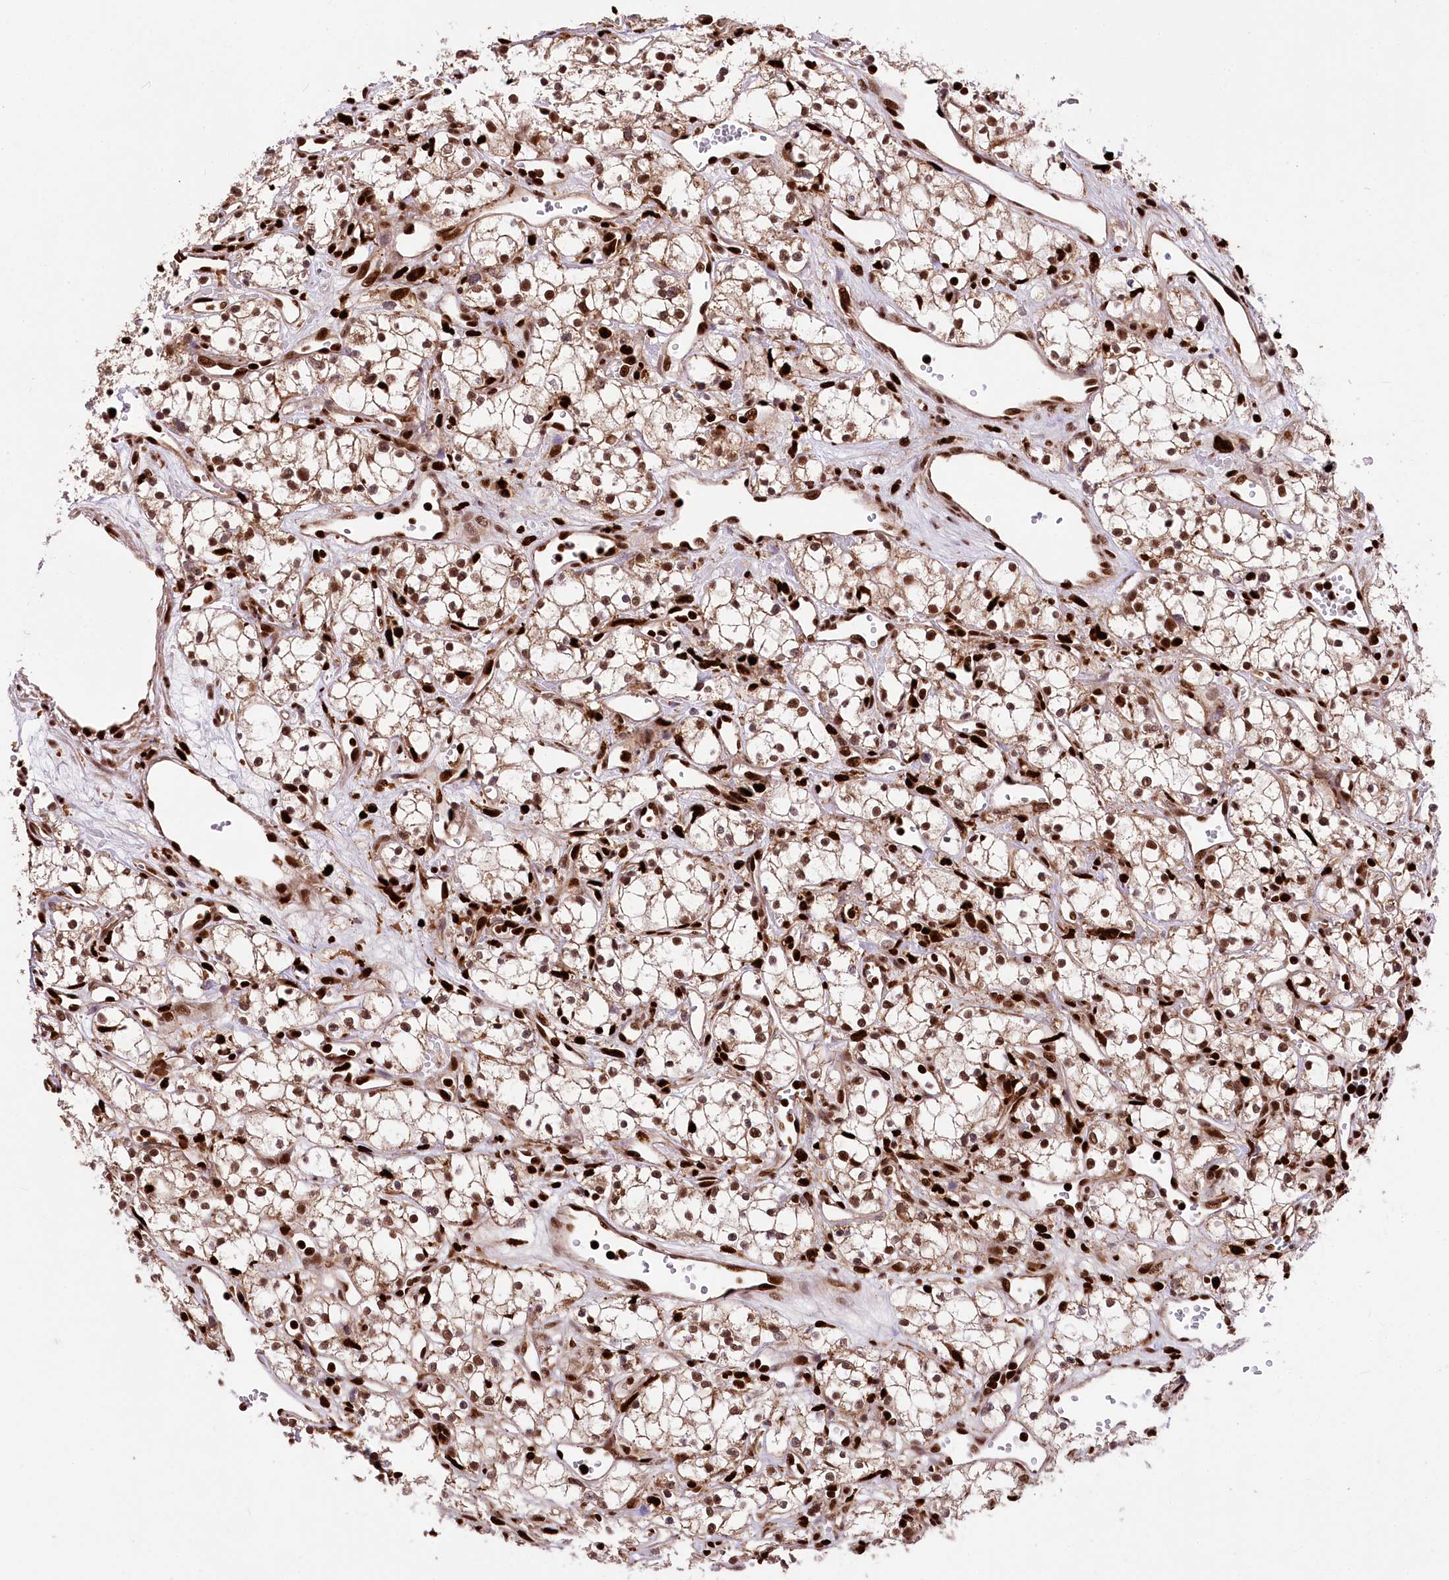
{"staining": {"intensity": "moderate", "quantity": ">75%", "location": "nuclear"}, "tissue": "renal cancer", "cell_type": "Tumor cells", "image_type": "cancer", "snomed": [{"axis": "morphology", "description": "Adenocarcinoma, NOS"}, {"axis": "topography", "description": "Kidney"}], "caption": "Immunohistochemistry (IHC) of human renal cancer displays medium levels of moderate nuclear expression in about >75% of tumor cells.", "gene": "FIGN", "patient": {"sex": "male", "age": 59}}